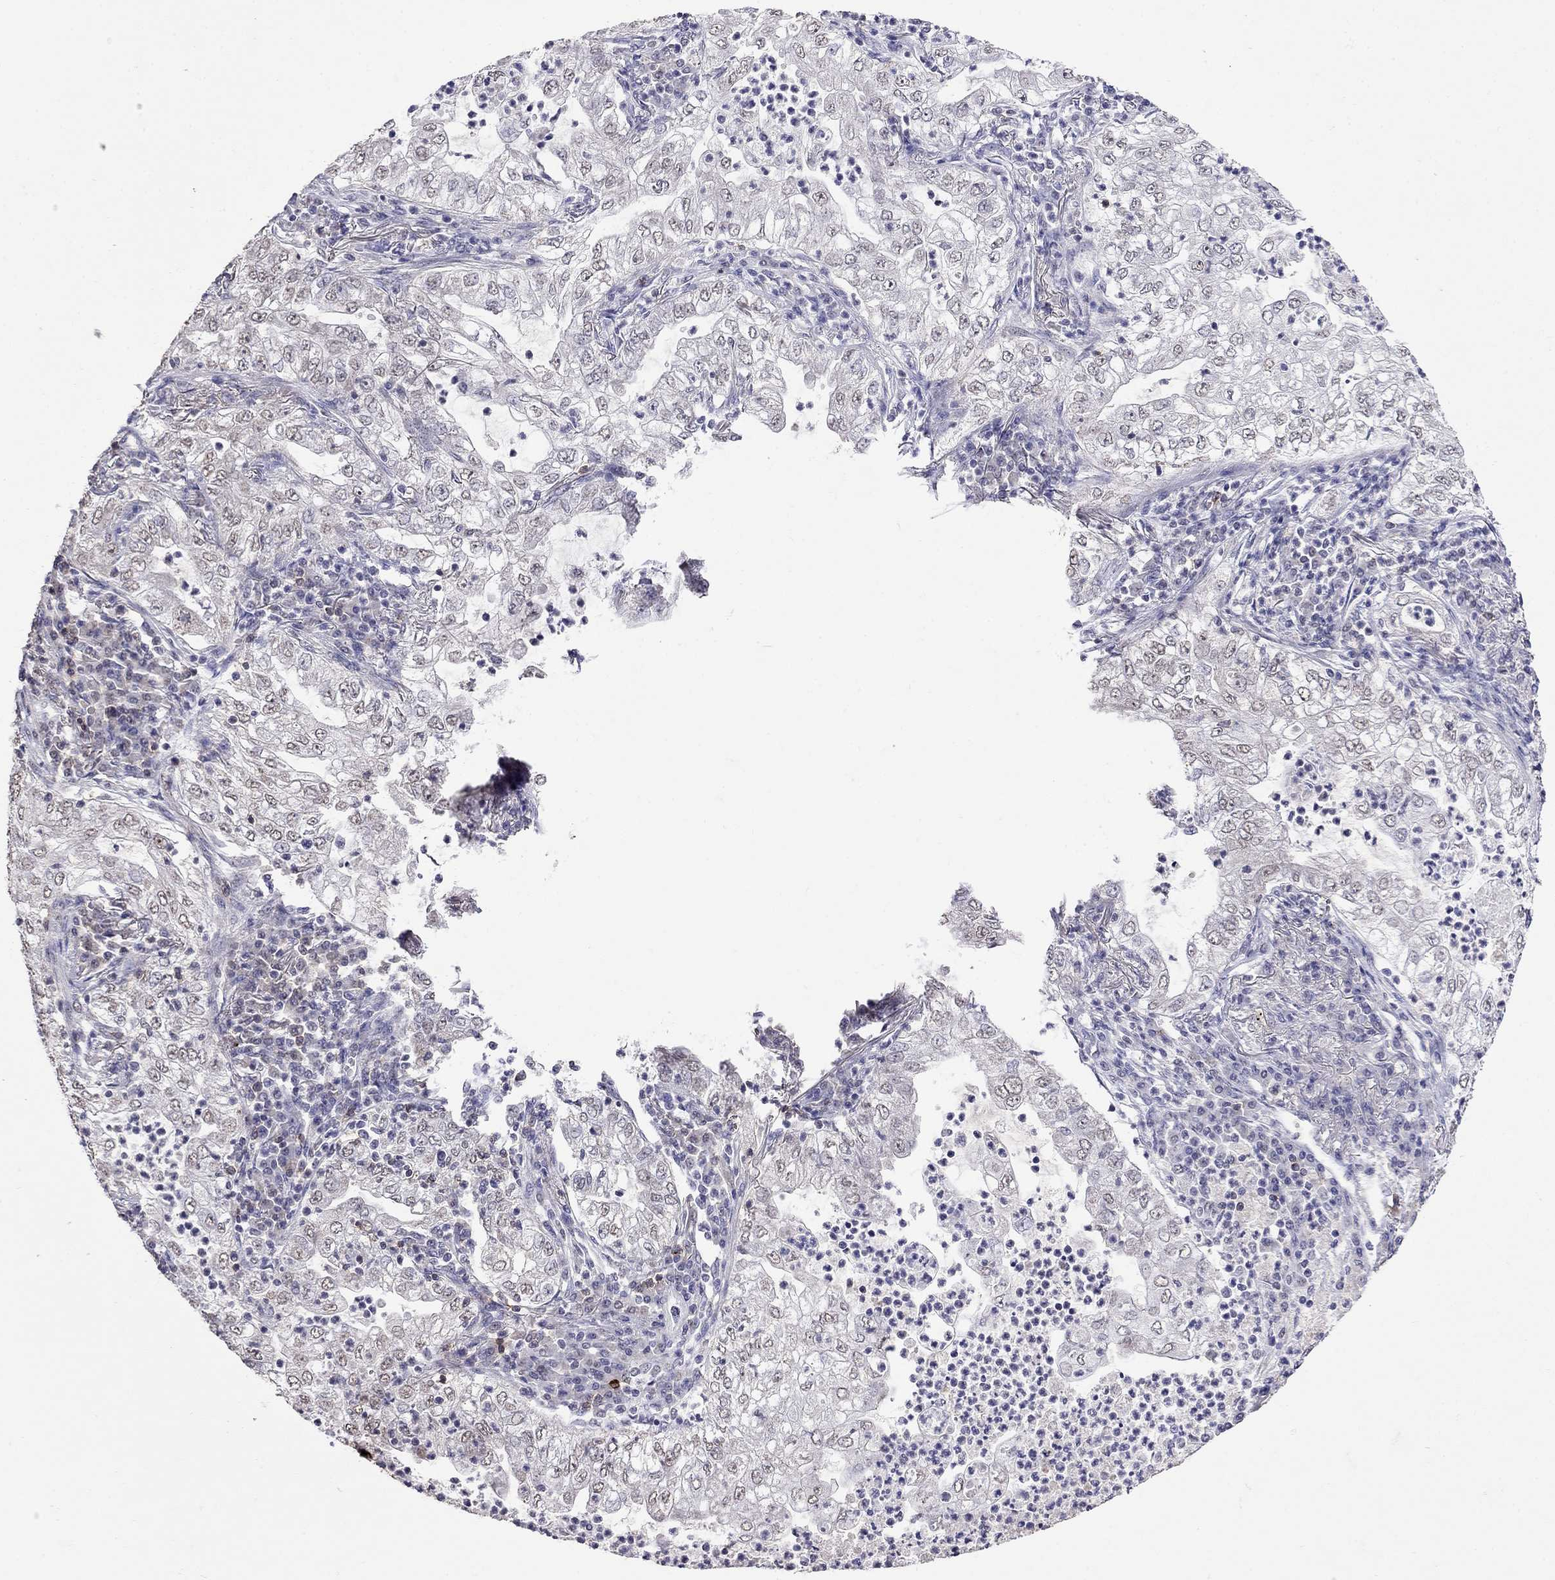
{"staining": {"intensity": "negative", "quantity": "none", "location": "none"}, "tissue": "lung cancer", "cell_type": "Tumor cells", "image_type": "cancer", "snomed": [{"axis": "morphology", "description": "Adenocarcinoma, NOS"}, {"axis": "topography", "description": "Lung"}], "caption": "IHC micrograph of human lung adenocarcinoma stained for a protein (brown), which exhibits no positivity in tumor cells.", "gene": "CD8B", "patient": {"sex": "female", "age": 73}}